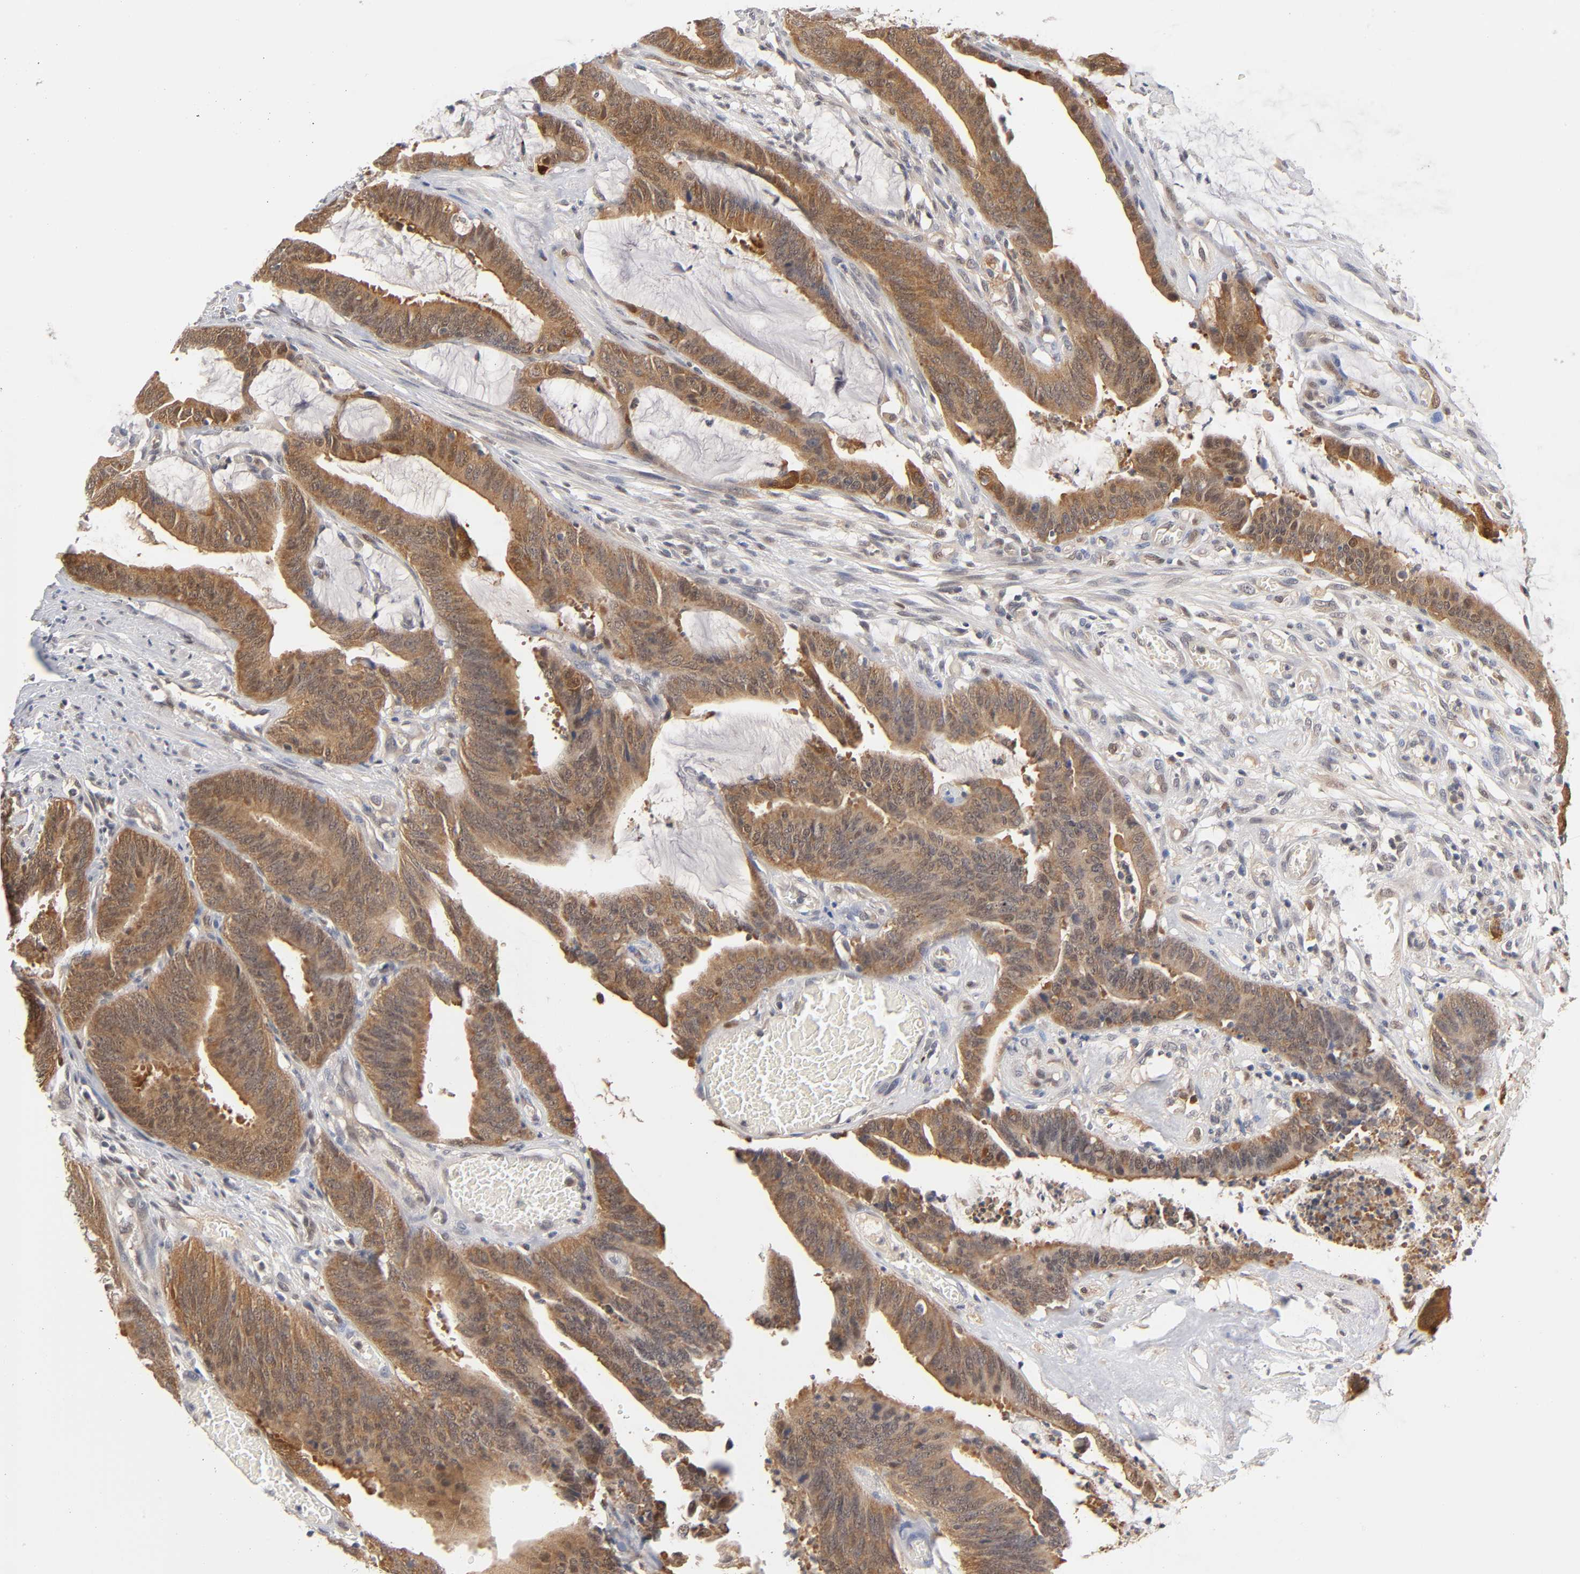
{"staining": {"intensity": "strong", "quantity": ">75%", "location": "cytoplasmic/membranous"}, "tissue": "colorectal cancer", "cell_type": "Tumor cells", "image_type": "cancer", "snomed": [{"axis": "morphology", "description": "Adenocarcinoma, NOS"}, {"axis": "topography", "description": "Rectum"}], "caption": "Immunohistochemistry image of adenocarcinoma (colorectal) stained for a protein (brown), which exhibits high levels of strong cytoplasmic/membranous expression in about >75% of tumor cells.", "gene": "DFFB", "patient": {"sex": "female", "age": 66}}